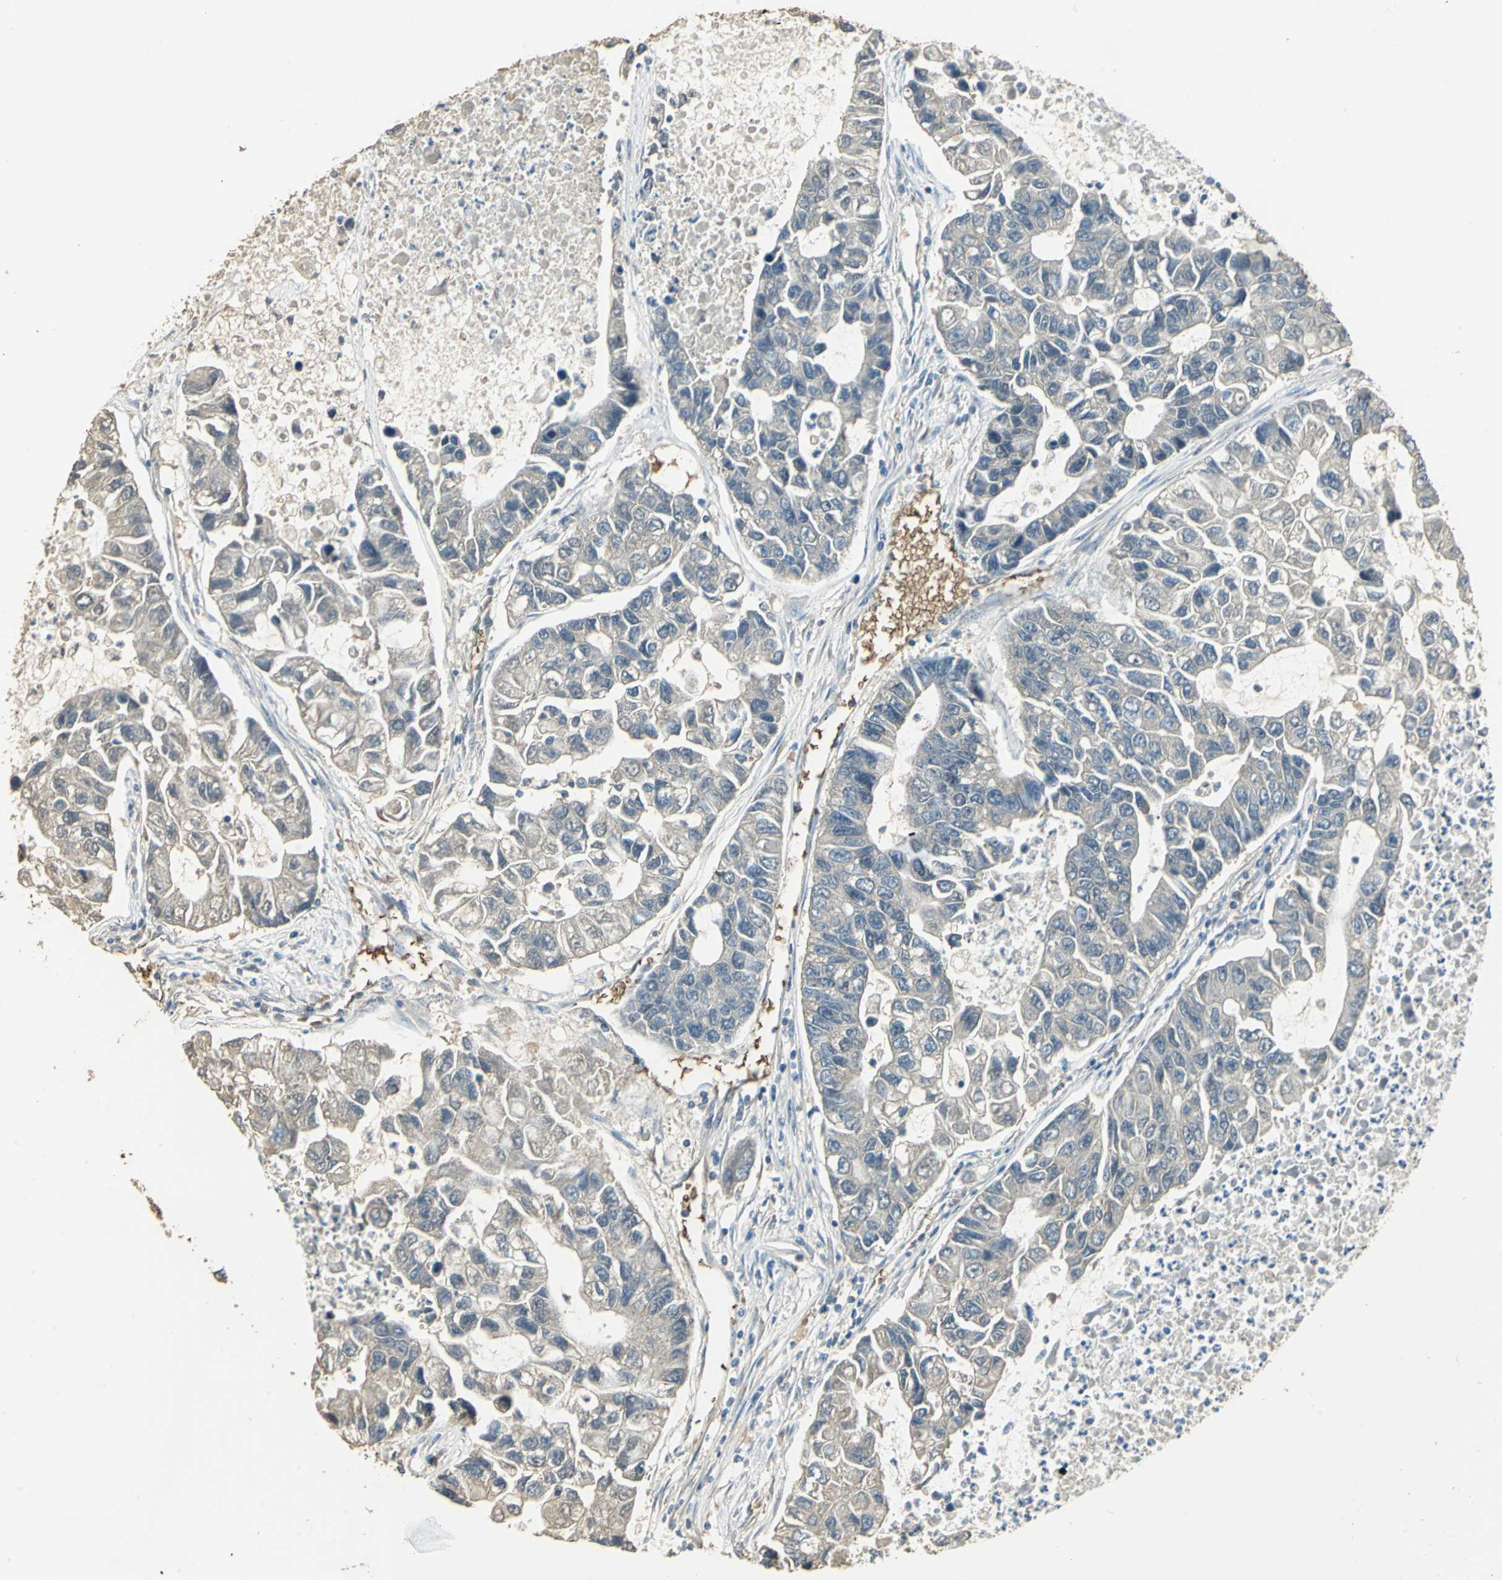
{"staining": {"intensity": "weak", "quantity": "25%-75%", "location": "cytoplasmic/membranous"}, "tissue": "lung cancer", "cell_type": "Tumor cells", "image_type": "cancer", "snomed": [{"axis": "morphology", "description": "Adenocarcinoma, NOS"}, {"axis": "topography", "description": "Lung"}], "caption": "Tumor cells show low levels of weak cytoplasmic/membranous staining in about 25%-75% of cells in human lung cancer. Using DAB (brown) and hematoxylin (blue) stains, captured at high magnification using brightfield microscopy.", "gene": "DDAH1", "patient": {"sex": "female", "age": 51}}